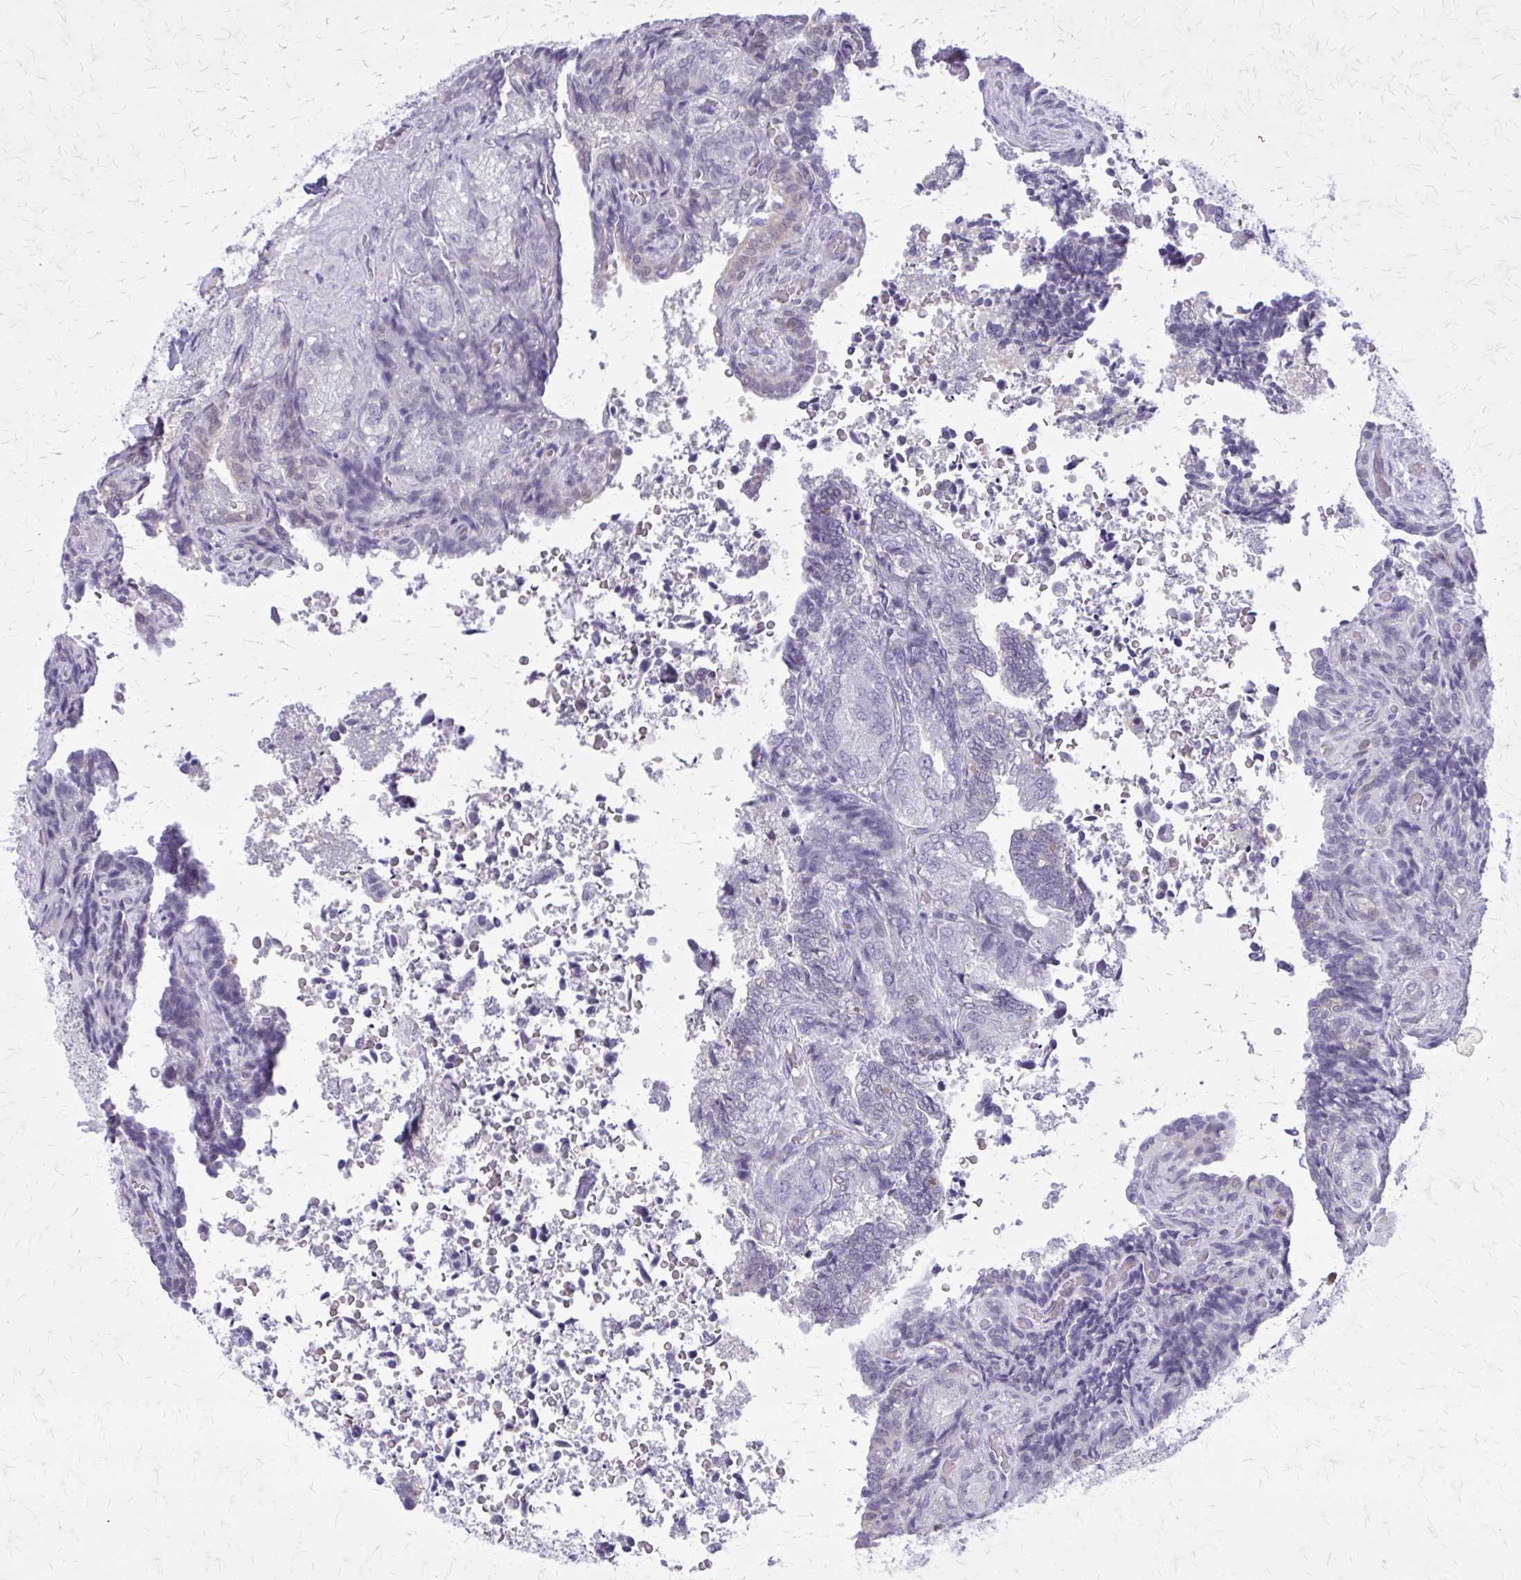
{"staining": {"intensity": "negative", "quantity": "none", "location": "none"}, "tissue": "seminal vesicle", "cell_type": "Glandular cells", "image_type": "normal", "snomed": [{"axis": "morphology", "description": "Normal tissue, NOS"}, {"axis": "topography", "description": "Seminal veicle"}], "caption": "High magnification brightfield microscopy of benign seminal vesicle stained with DAB (3,3'-diaminobenzidine) (brown) and counterstained with hematoxylin (blue): glandular cells show no significant positivity.", "gene": "GLRX", "patient": {"sex": "male", "age": 68}}